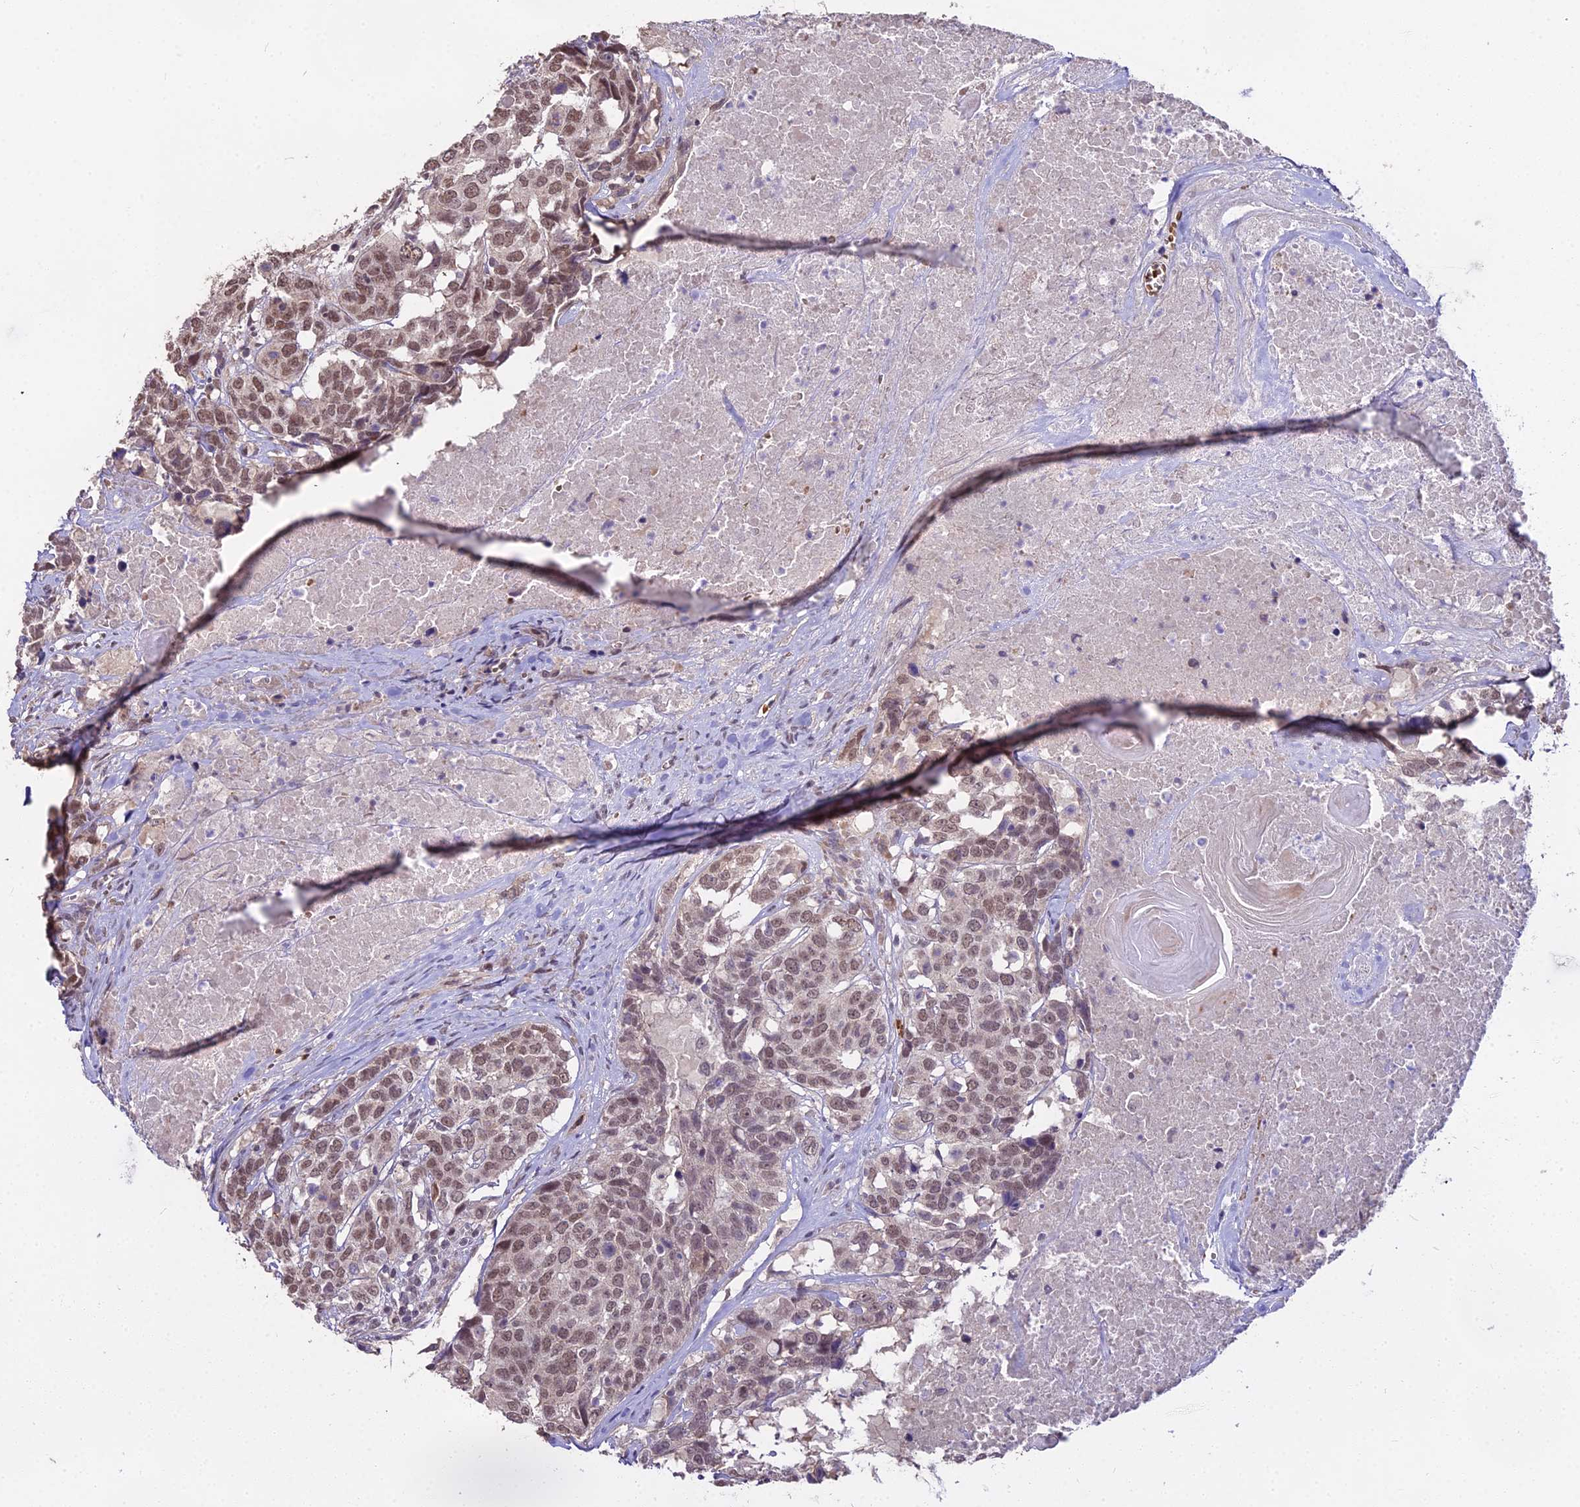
{"staining": {"intensity": "moderate", "quantity": ">75%", "location": "nuclear"}, "tissue": "head and neck cancer", "cell_type": "Tumor cells", "image_type": "cancer", "snomed": [{"axis": "morphology", "description": "Squamous cell carcinoma, NOS"}, {"axis": "topography", "description": "Head-Neck"}], "caption": "Brown immunohistochemical staining in human head and neck squamous cell carcinoma demonstrates moderate nuclear positivity in approximately >75% of tumor cells. Nuclei are stained in blue.", "gene": "ZDBF2", "patient": {"sex": "male", "age": 66}}